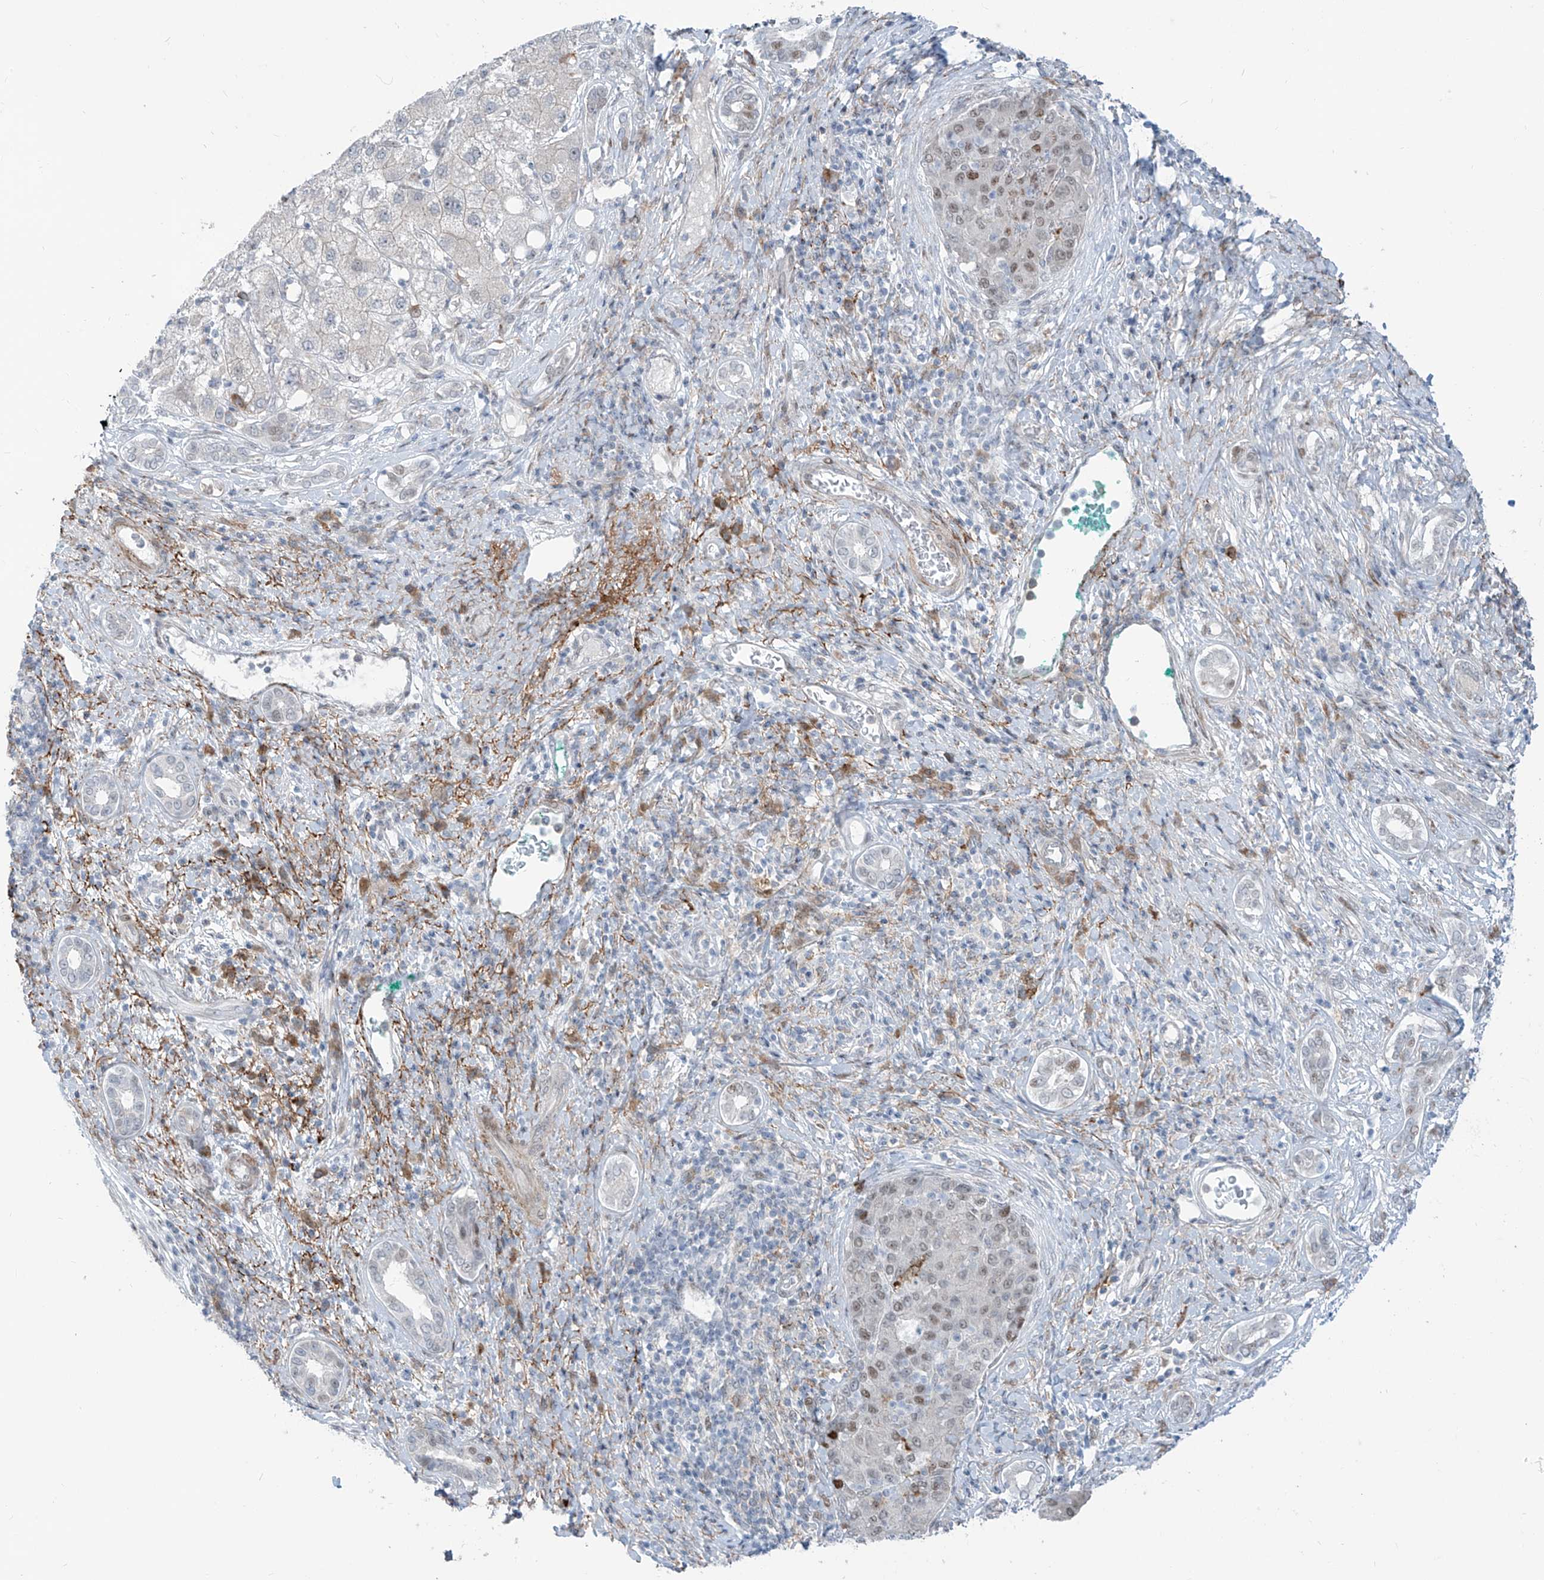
{"staining": {"intensity": "weak", "quantity": "25%-75%", "location": "nuclear"}, "tissue": "liver cancer", "cell_type": "Tumor cells", "image_type": "cancer", "snomed": [{"axis": "morphology", "description": "Carcinoma, Hepatocellular, NOS"}, {"axis": "topography", "description": "Liver"}], "caption": "Human liver cancer stained with a brown dye exhibits weak nuclear positive staining in about 25%-75% of tumor cells.", "gene": "LIN9", "patient": {"sex": "male", "age": 65}}